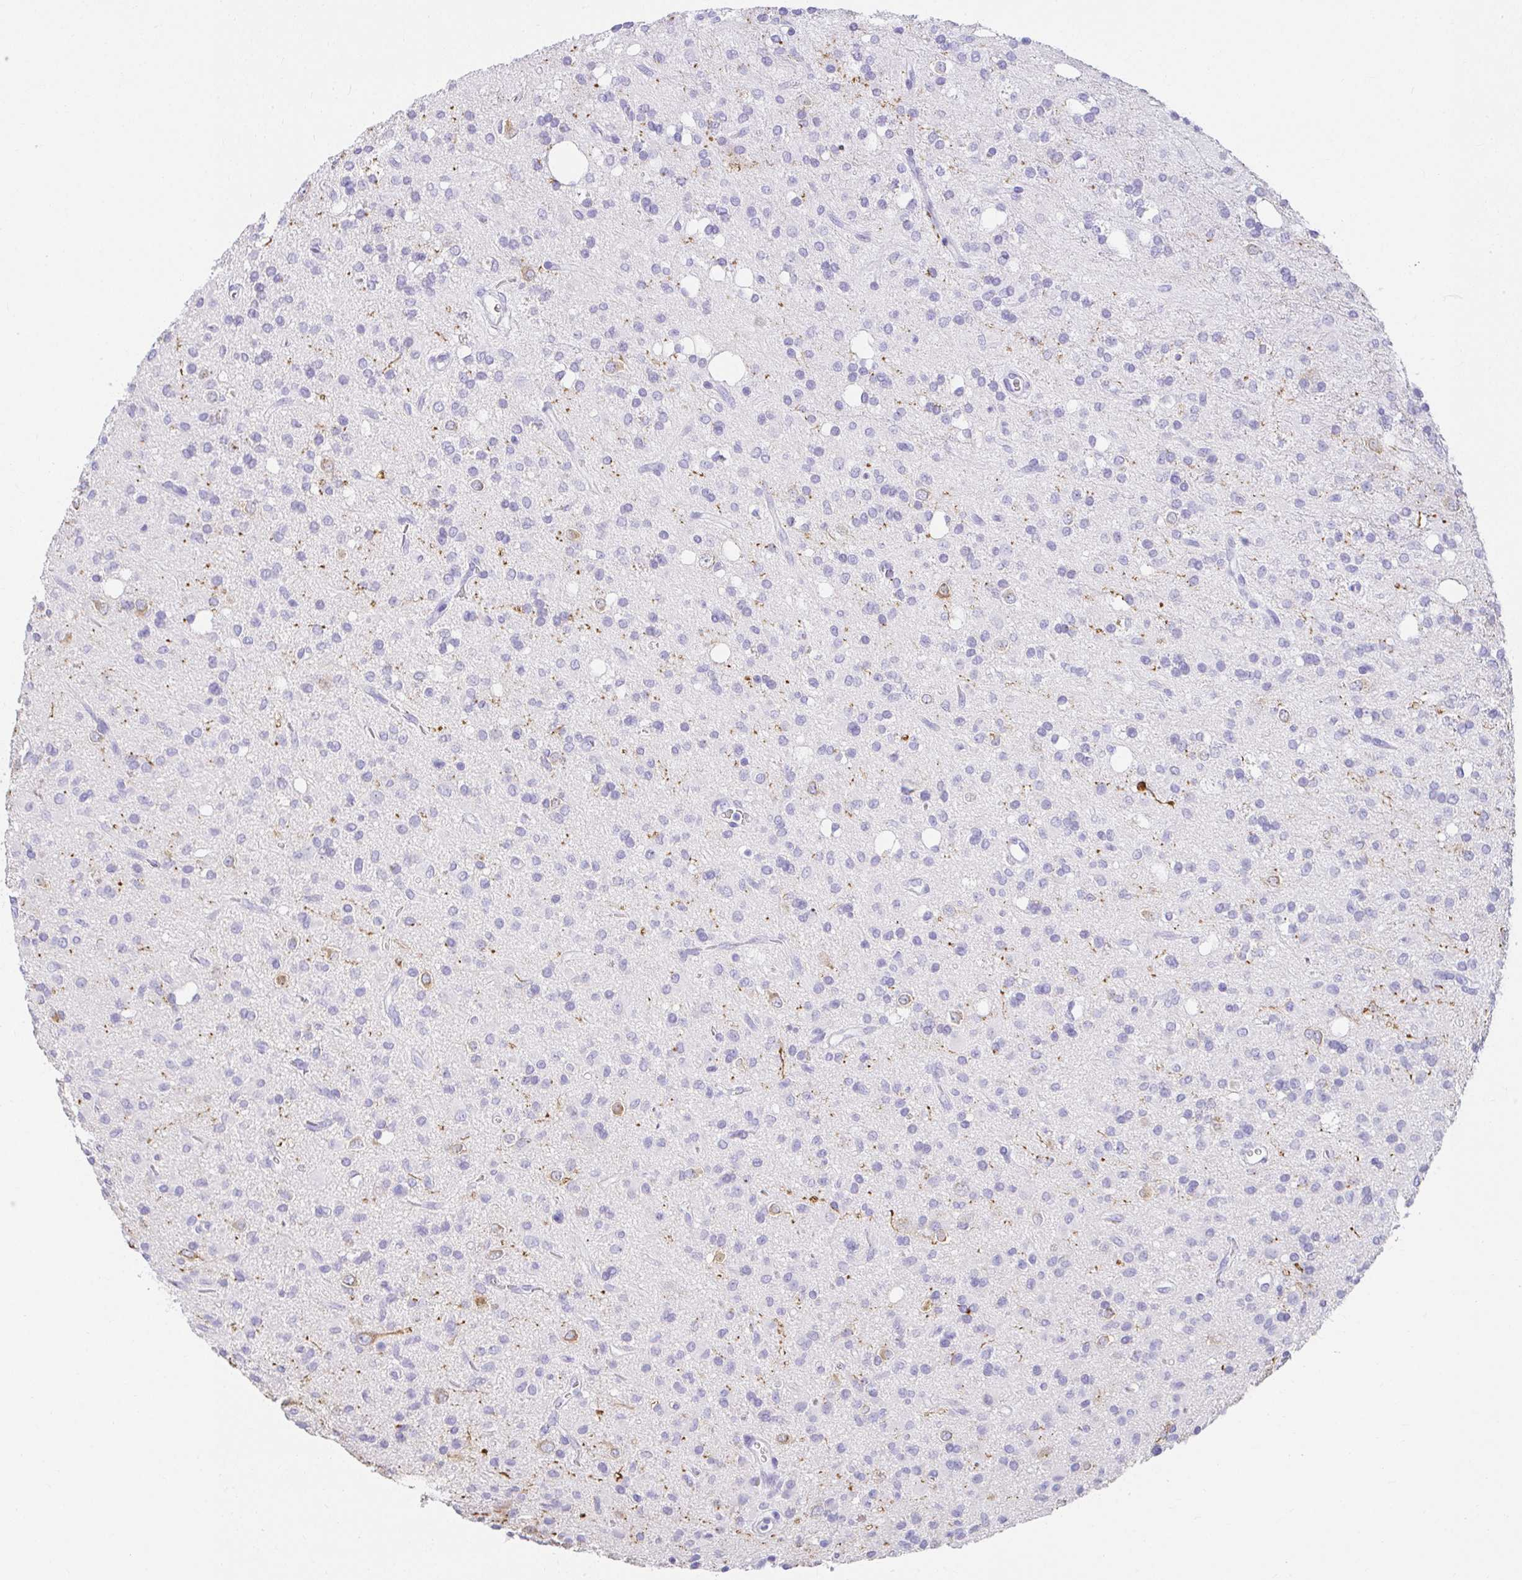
{"staining": {"intensity": "negative", "quantity": "none", "location": "none"}, "tissue": "glioma", "cell_type": "Tumor cells", "image_type": "cancer", "snomed": [{"axis": "morphology", "description": "Glioma, malignant, Low grade"}, {"axis": "topography", "description": "Brain"}], "caption": "This is an IHC image of human malignant glioma (low-grade). There is no staining in tumor cells.", "gene": "VGLL1", "patient": {"sex": "female", "age": 33}}